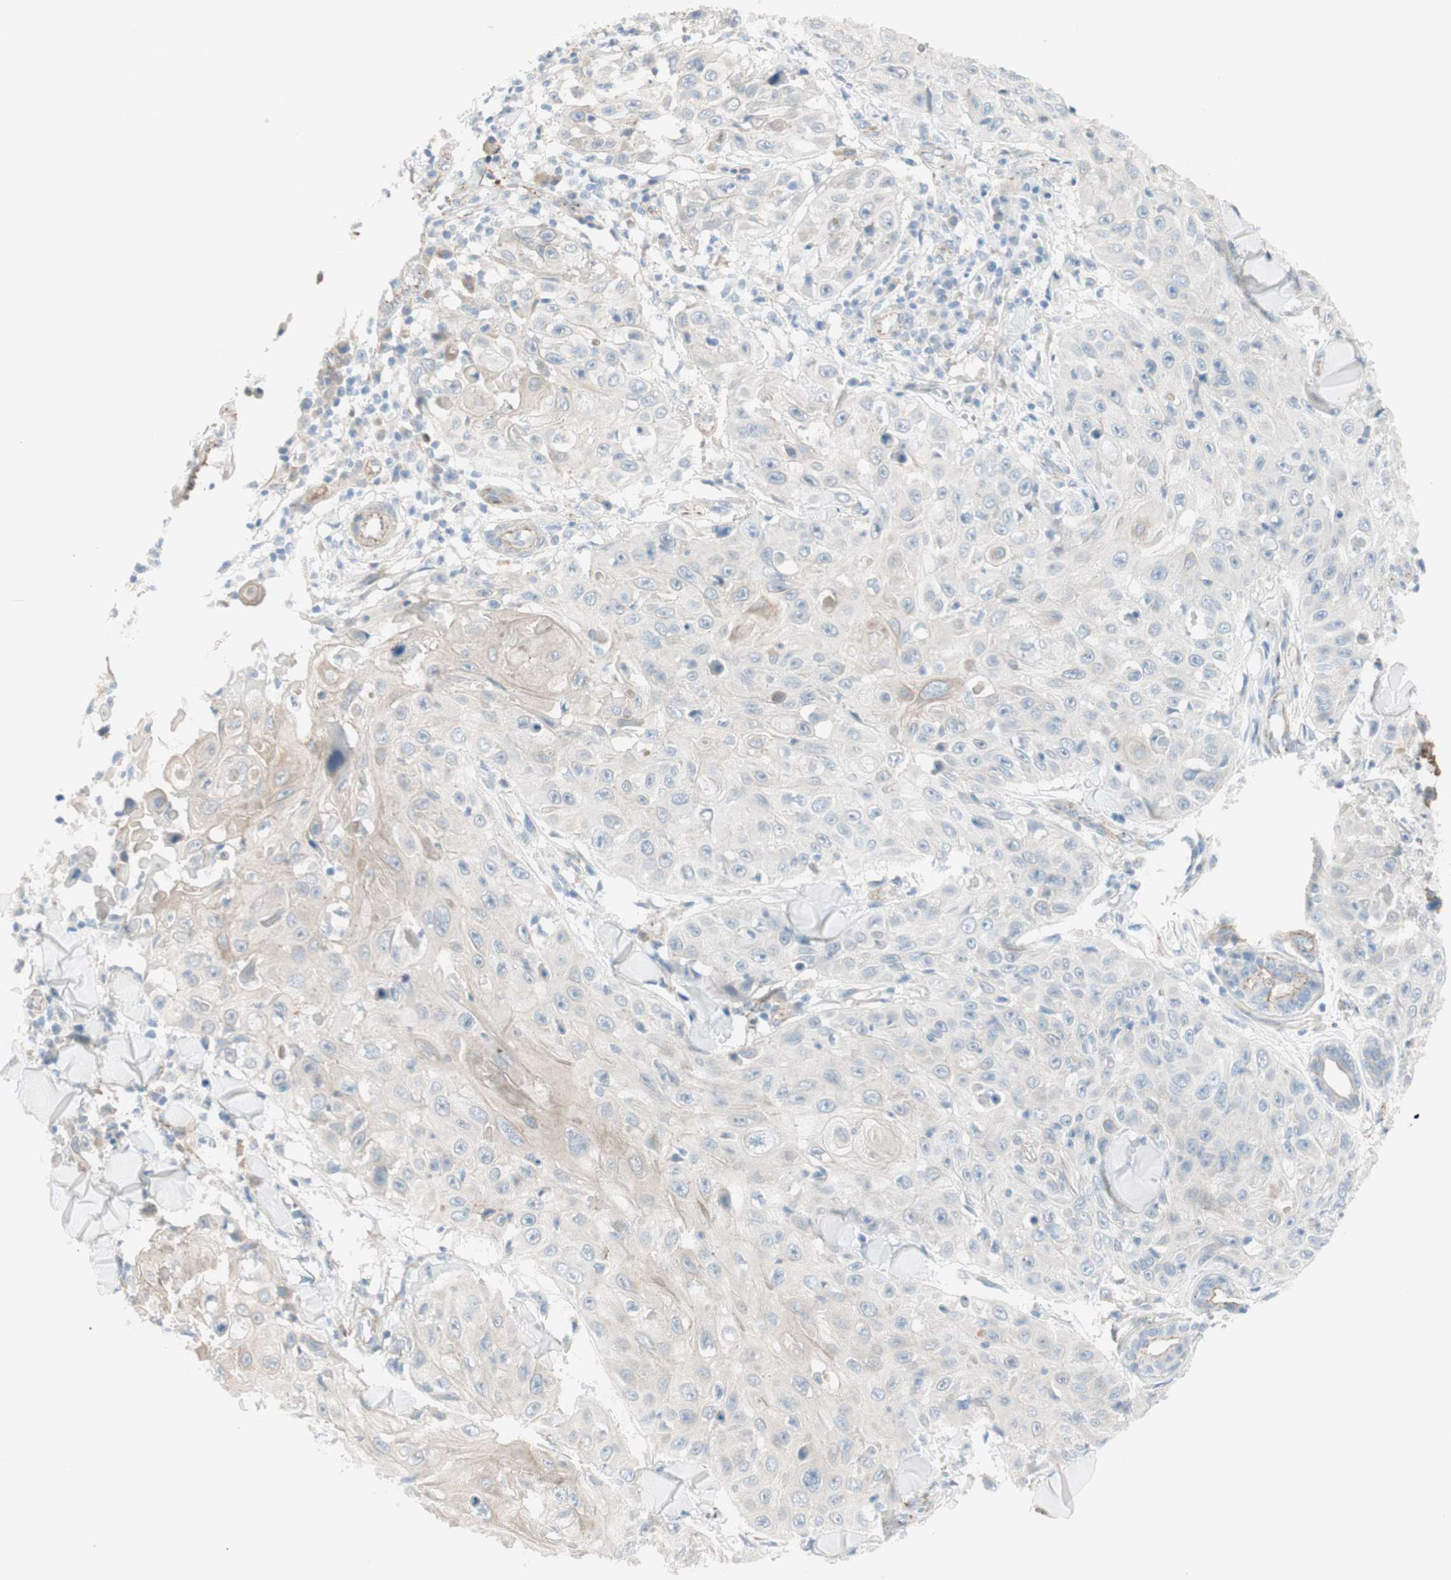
{"staining": {"intensity": "weak", "quantity": "25%-75%", "location": "none"}, "tissue": "skin cancer", "cell_type": "Tumor cells", "image_type": "cancer", "snomed": [{"axis": "morphology", "description": "Squamous cell carcinoma, NOS"}, {"axis": "topography", "description": "Skin"}], "caption": "Skin cancer (squamous cell carcinoma) stained for a protein demonstrates weak None positivity in tumor cells.", "gene": "TJP1", "patient": {"sex": "male", "age": 86}}